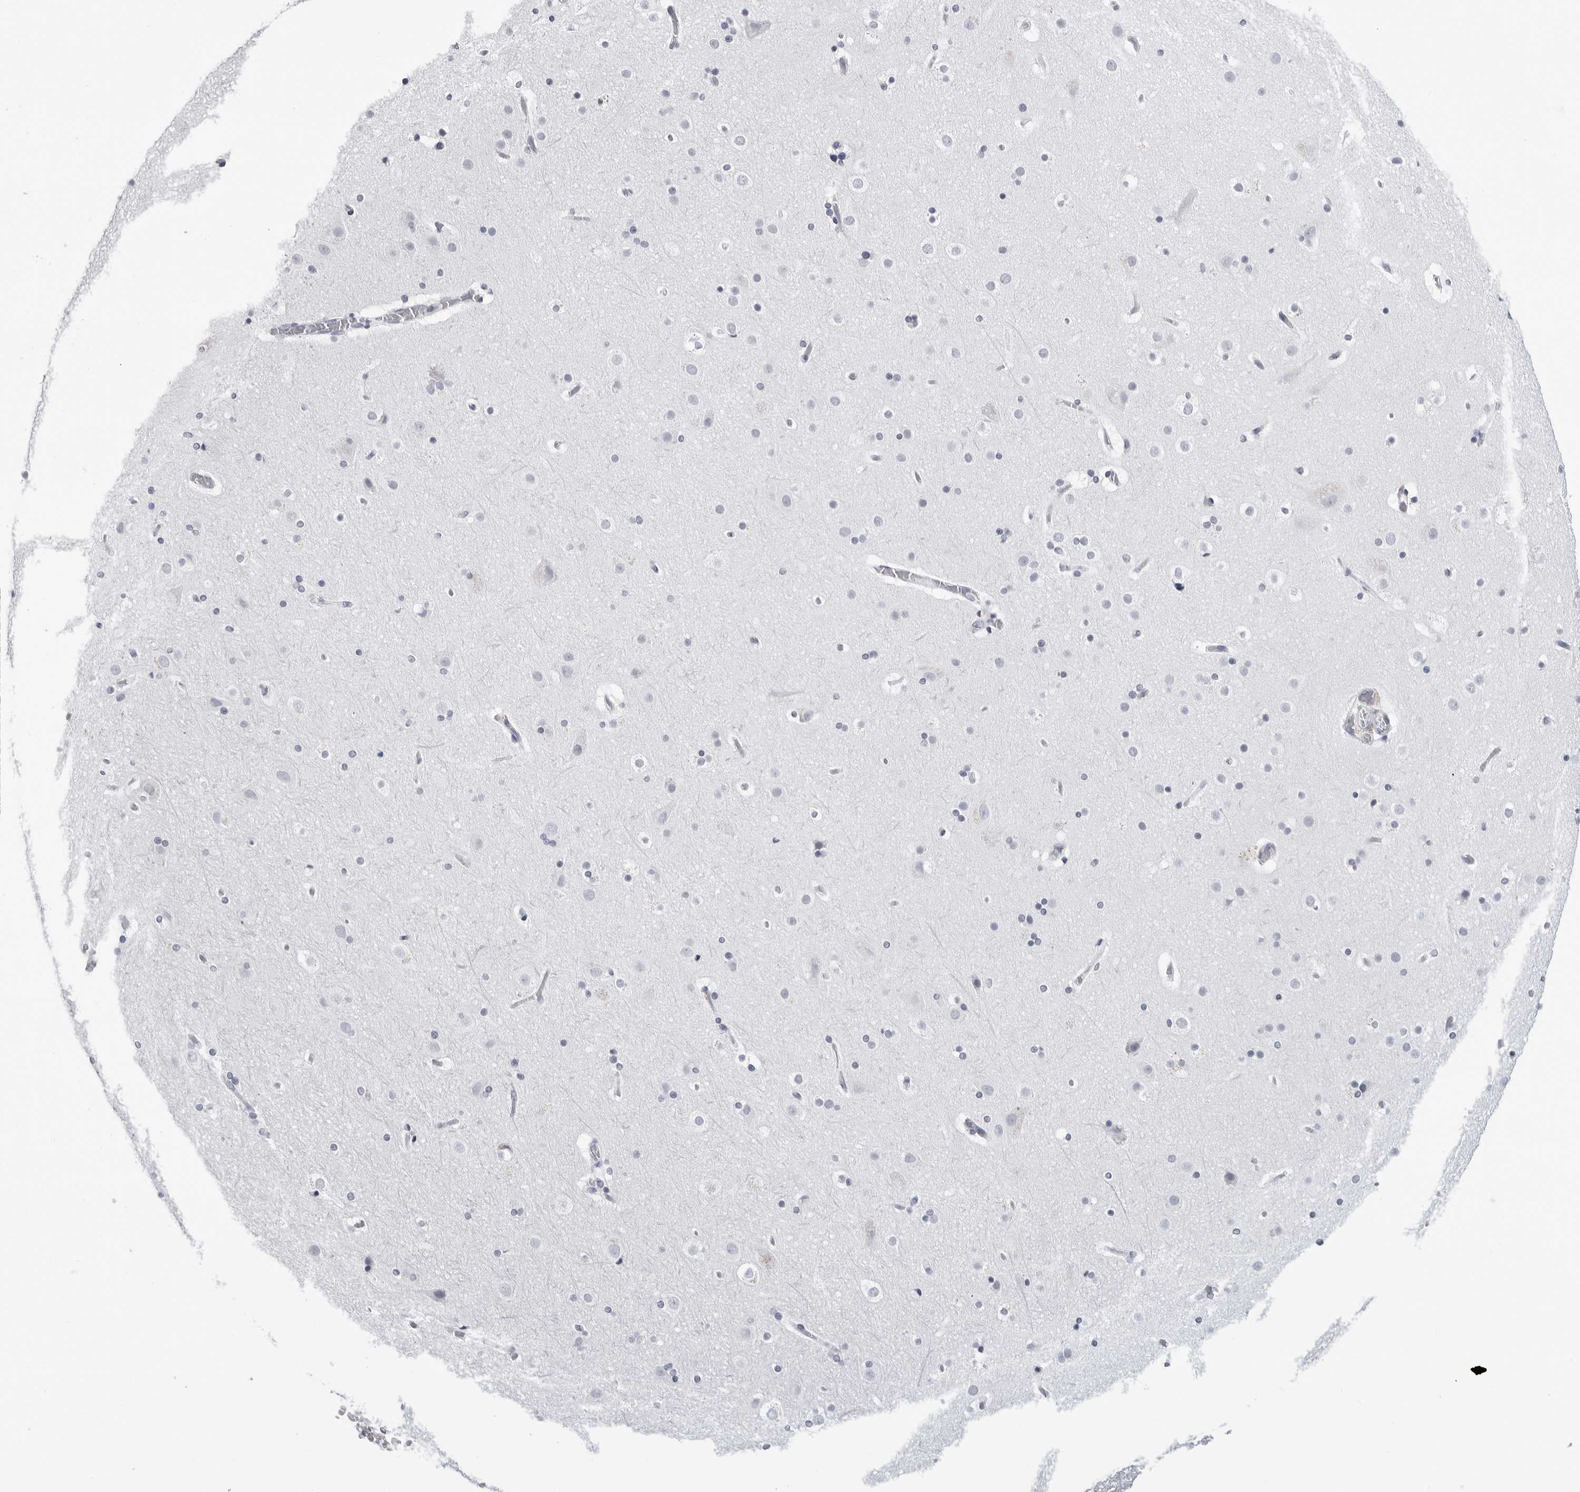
{"staining": {"intensity": "negative", "quantity": "none", "location": "none"}, "tissue": "cerebral cortex", "cell_type": "Endothelial cells", "image_type": "normal", "snomed": [{"axis": "morphology", "description": "Normal tissue, NOS"}, {"axis": "topography", "description": "Cerebral cortex"}], "caption": "The IHC image has no significant positivity in endothelial cells of cerebral cortex.", "gene": "PGA3", "patient": {"sex": "male", "age": 57}}